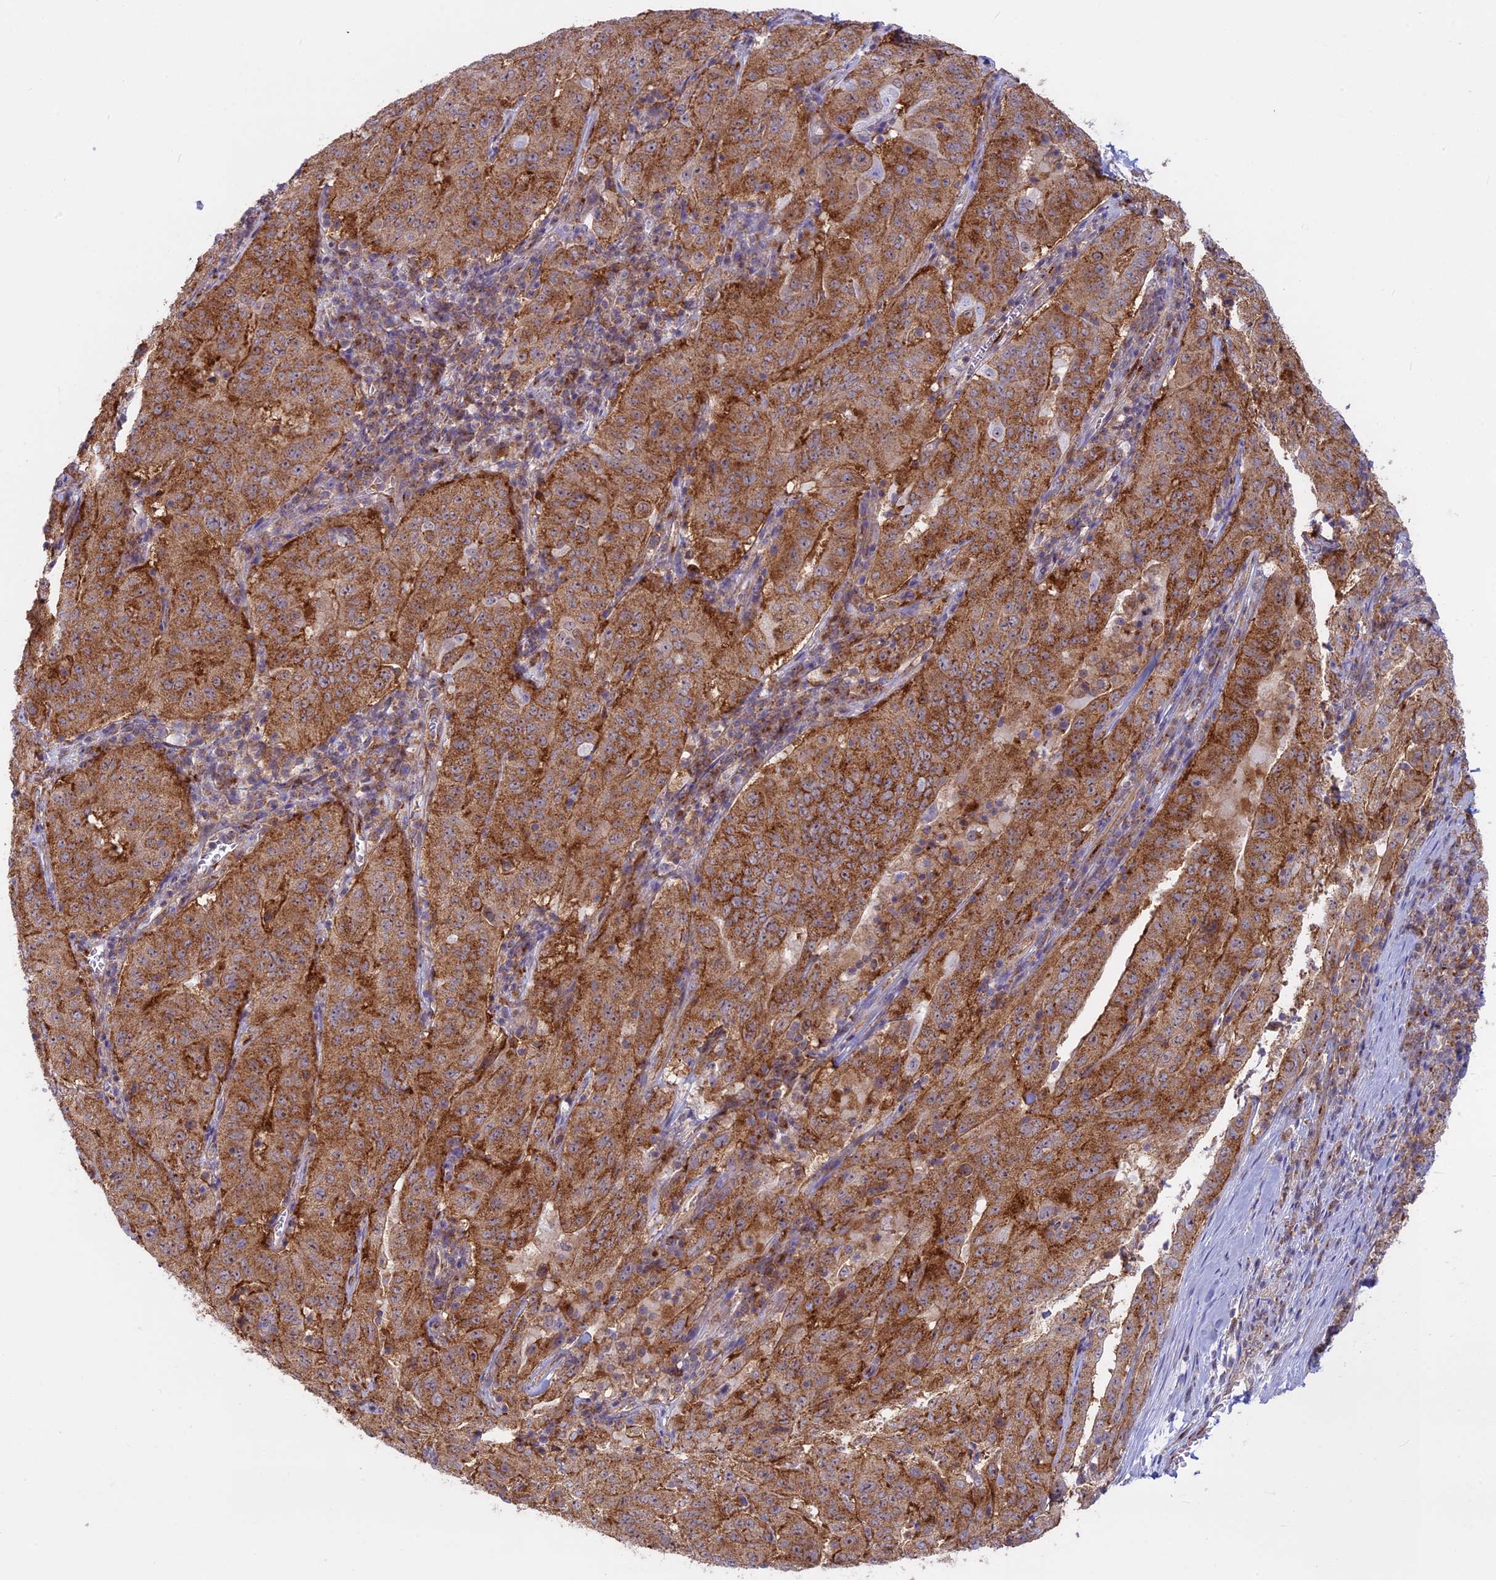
{"staining": {"intensity": "moderate", "quantity": ">75%", "location": "cytoplasmic/membranous"}, "tissue": "pancreatic cancer", "cell_type": "Tumor cells", "image_type": "cancer", "snomed": [{"axis": "morphology", "description": "Adenocarcinoma, NOS"}, {"axis": "topography", "description": "Pancreas"}], "caption": "The image reveals immunohistochemical staining of adenocarcinoma (pancreatic). There is moderate cytoplasmic/membranous staining is present in about >75% of tumor cells. (DAB IHC with brightfield microscopy, high magnification).", "gene": "CLINT1", "patient": {"sex": "male", "age": 63}}